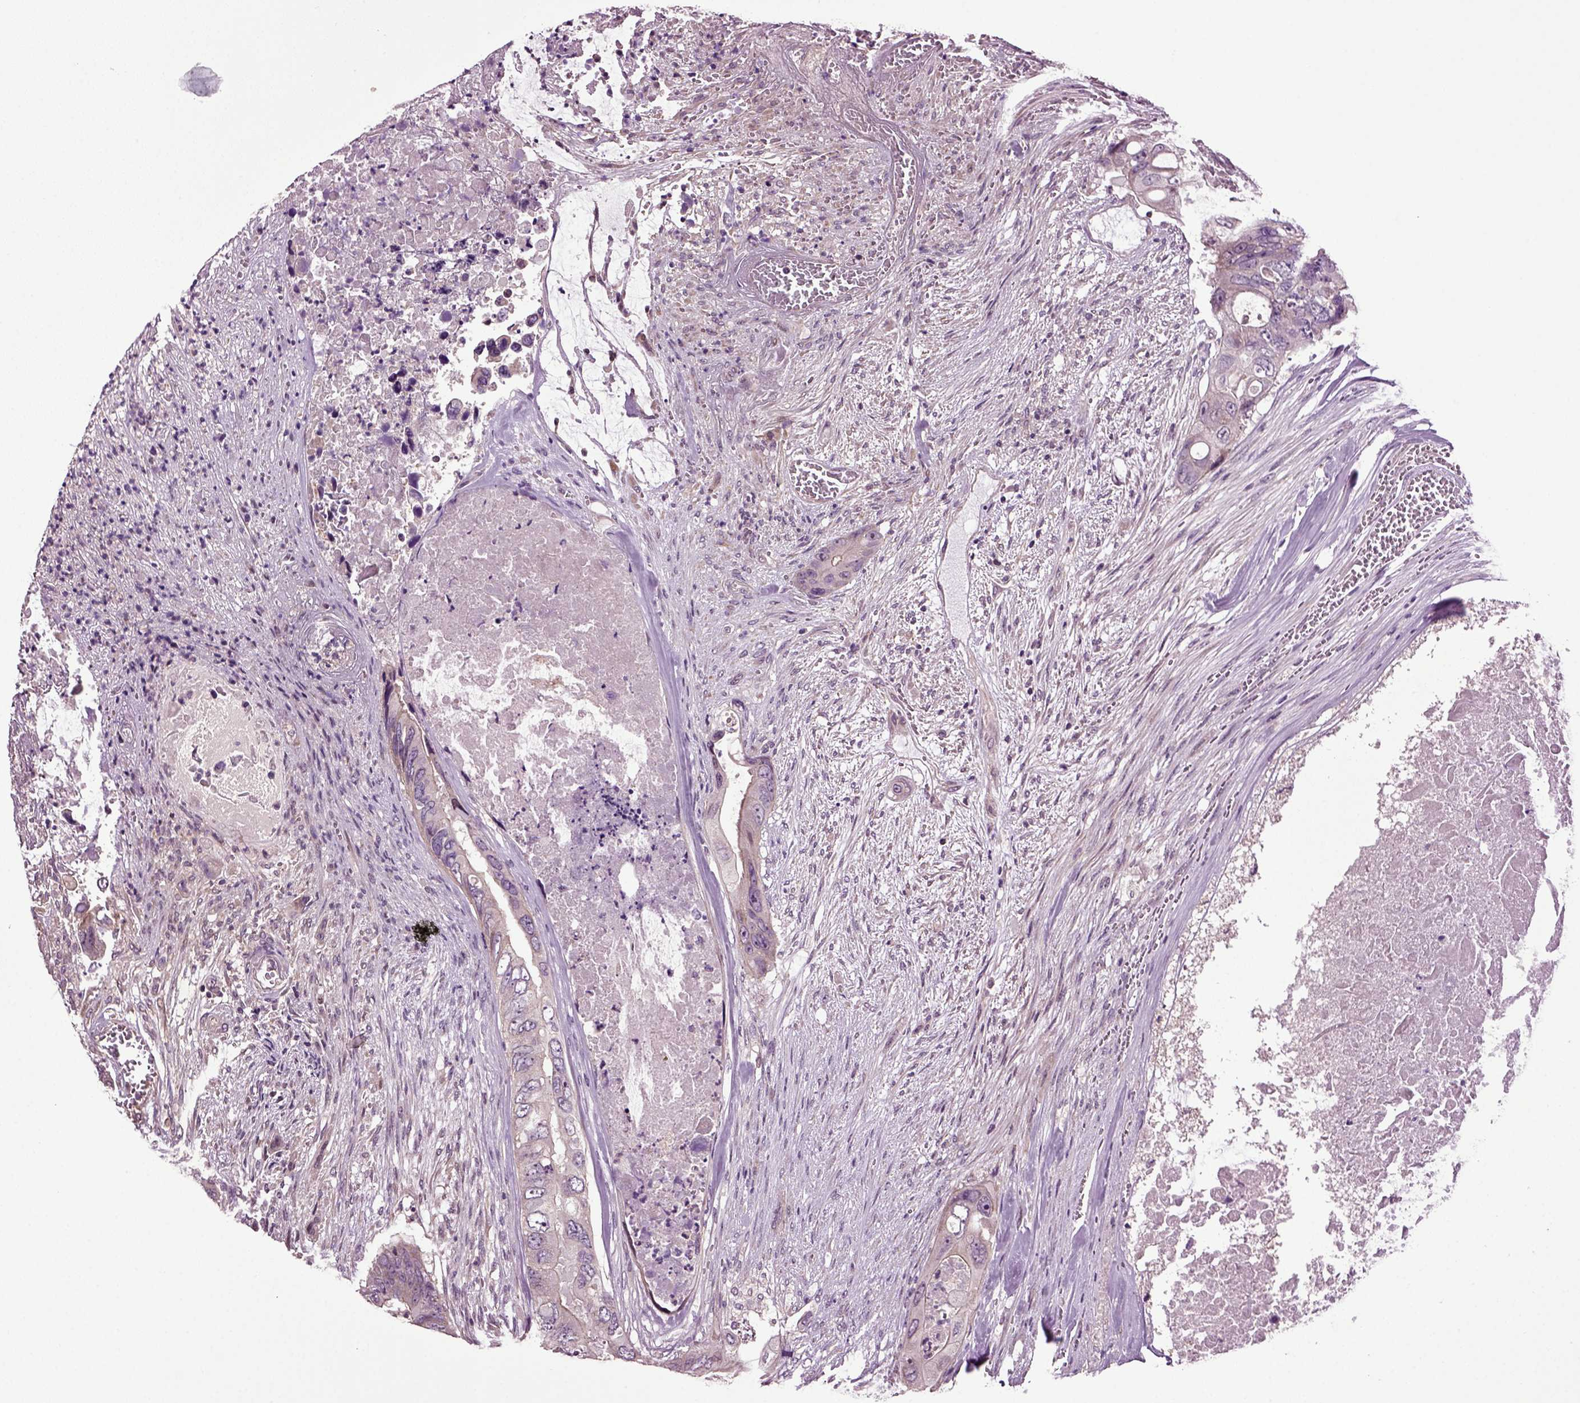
{"staining": {"intensity": "negative", "quantity": "none", "location": "none"}, "tissue": "colorectal cancer", "cell_type": "Tumor cells", "image_type": "cancer", "snomed": [{"axis": "morphology", "description": "Adenocarcinoma, NOS"}, {"axis": "topography", "description": "Rectum"}], "caption": "Histopathology image shows no protein staining in tumor cells of colorectal cancer tissue.", "gene": "HAGHL", "patient": {"sex": "male", "age": 63}}